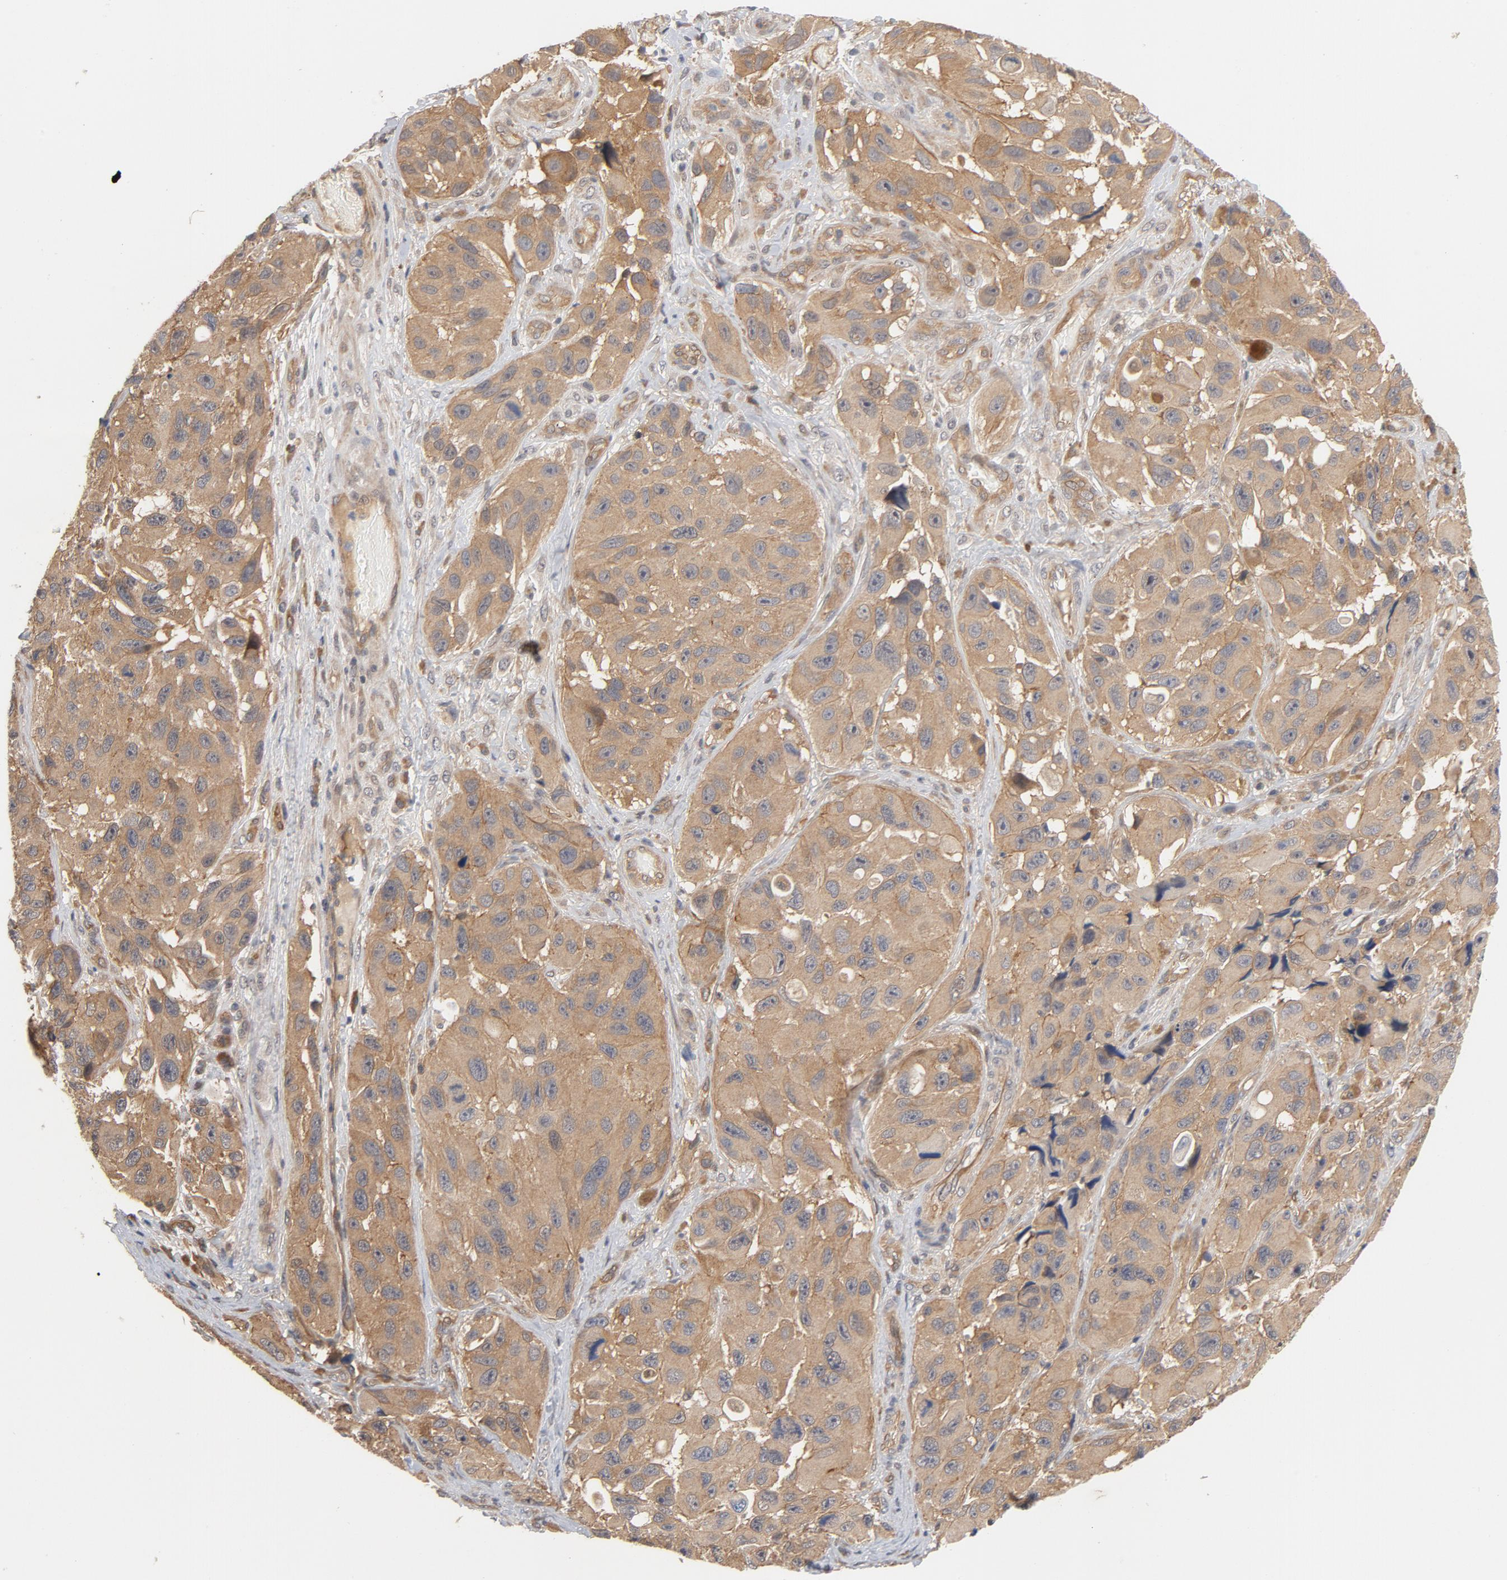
{"staining": {"intensity": "weak", "quantity": ">75%", "location": "cytoplasmic/membranous"}, "tissue": "melanoma", "cell_type": "Tumor cells", "image_type": "cancer", "snomed": [{"axis": "morphology", "description": "Malignant melanoma, NOS"}, {"axis": "topography", "description": "Skin"}], "caption": "High-magnification brightfield microscopy of melanoma stained with DAB (3,3'-diaminobenzidine) (brown) and counterstained with hematoxylin (blue). tumor cells exhibit weak cytoplasmic/membranous positivity is appreciated in approximately>75% of cells. The protein is shown in brown color, while the nuclei are stained blue.", "gene": "PITPNM2", "patient": {"sex": "female", "age": 73}}